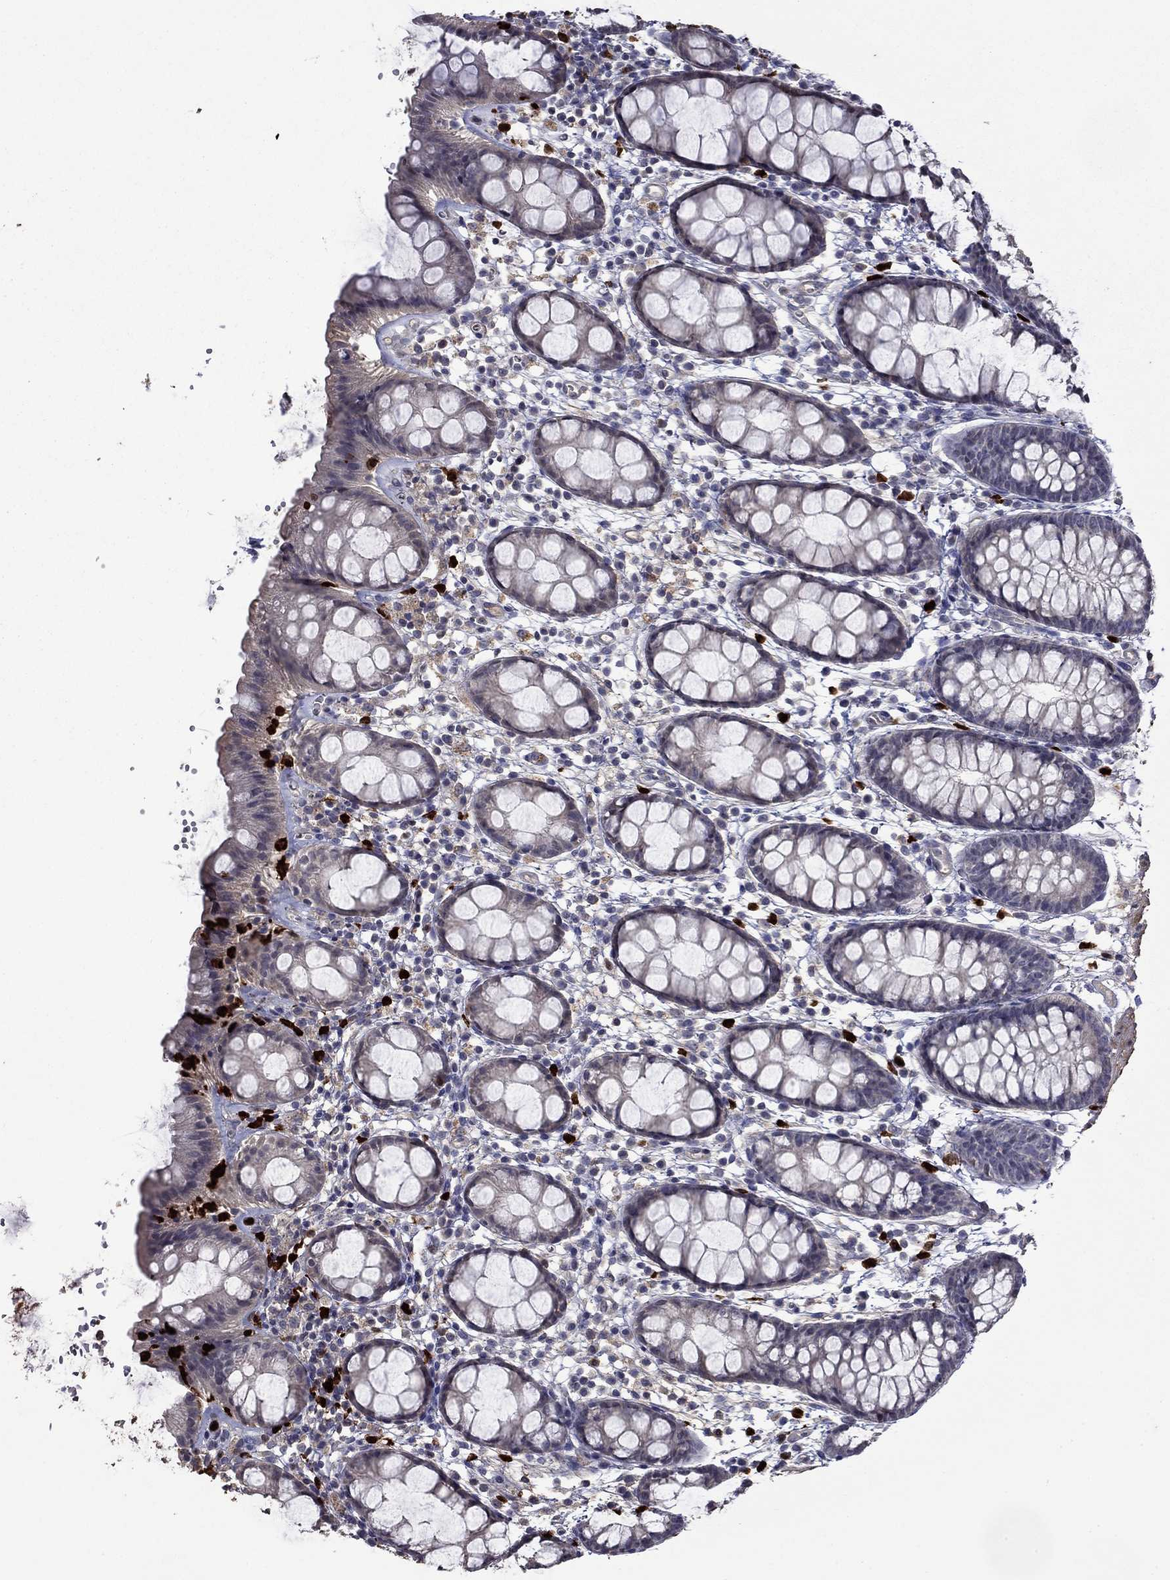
{"staining": {"intensity": "negative", "quantity": "none", "location": "none"}, "tissue": "rectum", "cell_type": "Glandular cells", "image_type": "normal", "snomed": [{"axis": "morphology", "description": "Normal tissue, NOS"}, {"axis": "topography", "description": "Rectum"}], "caption": "Immunohistochemical staining of benign human rectum demonstrates no significant staining in glandular cells. (DAB (3,3'-diaminobenzidine) immunohistochemistry with hematoxylin counter stain).", "gene": "SATB1", "patient": {"sex": "male", "age": 57}}